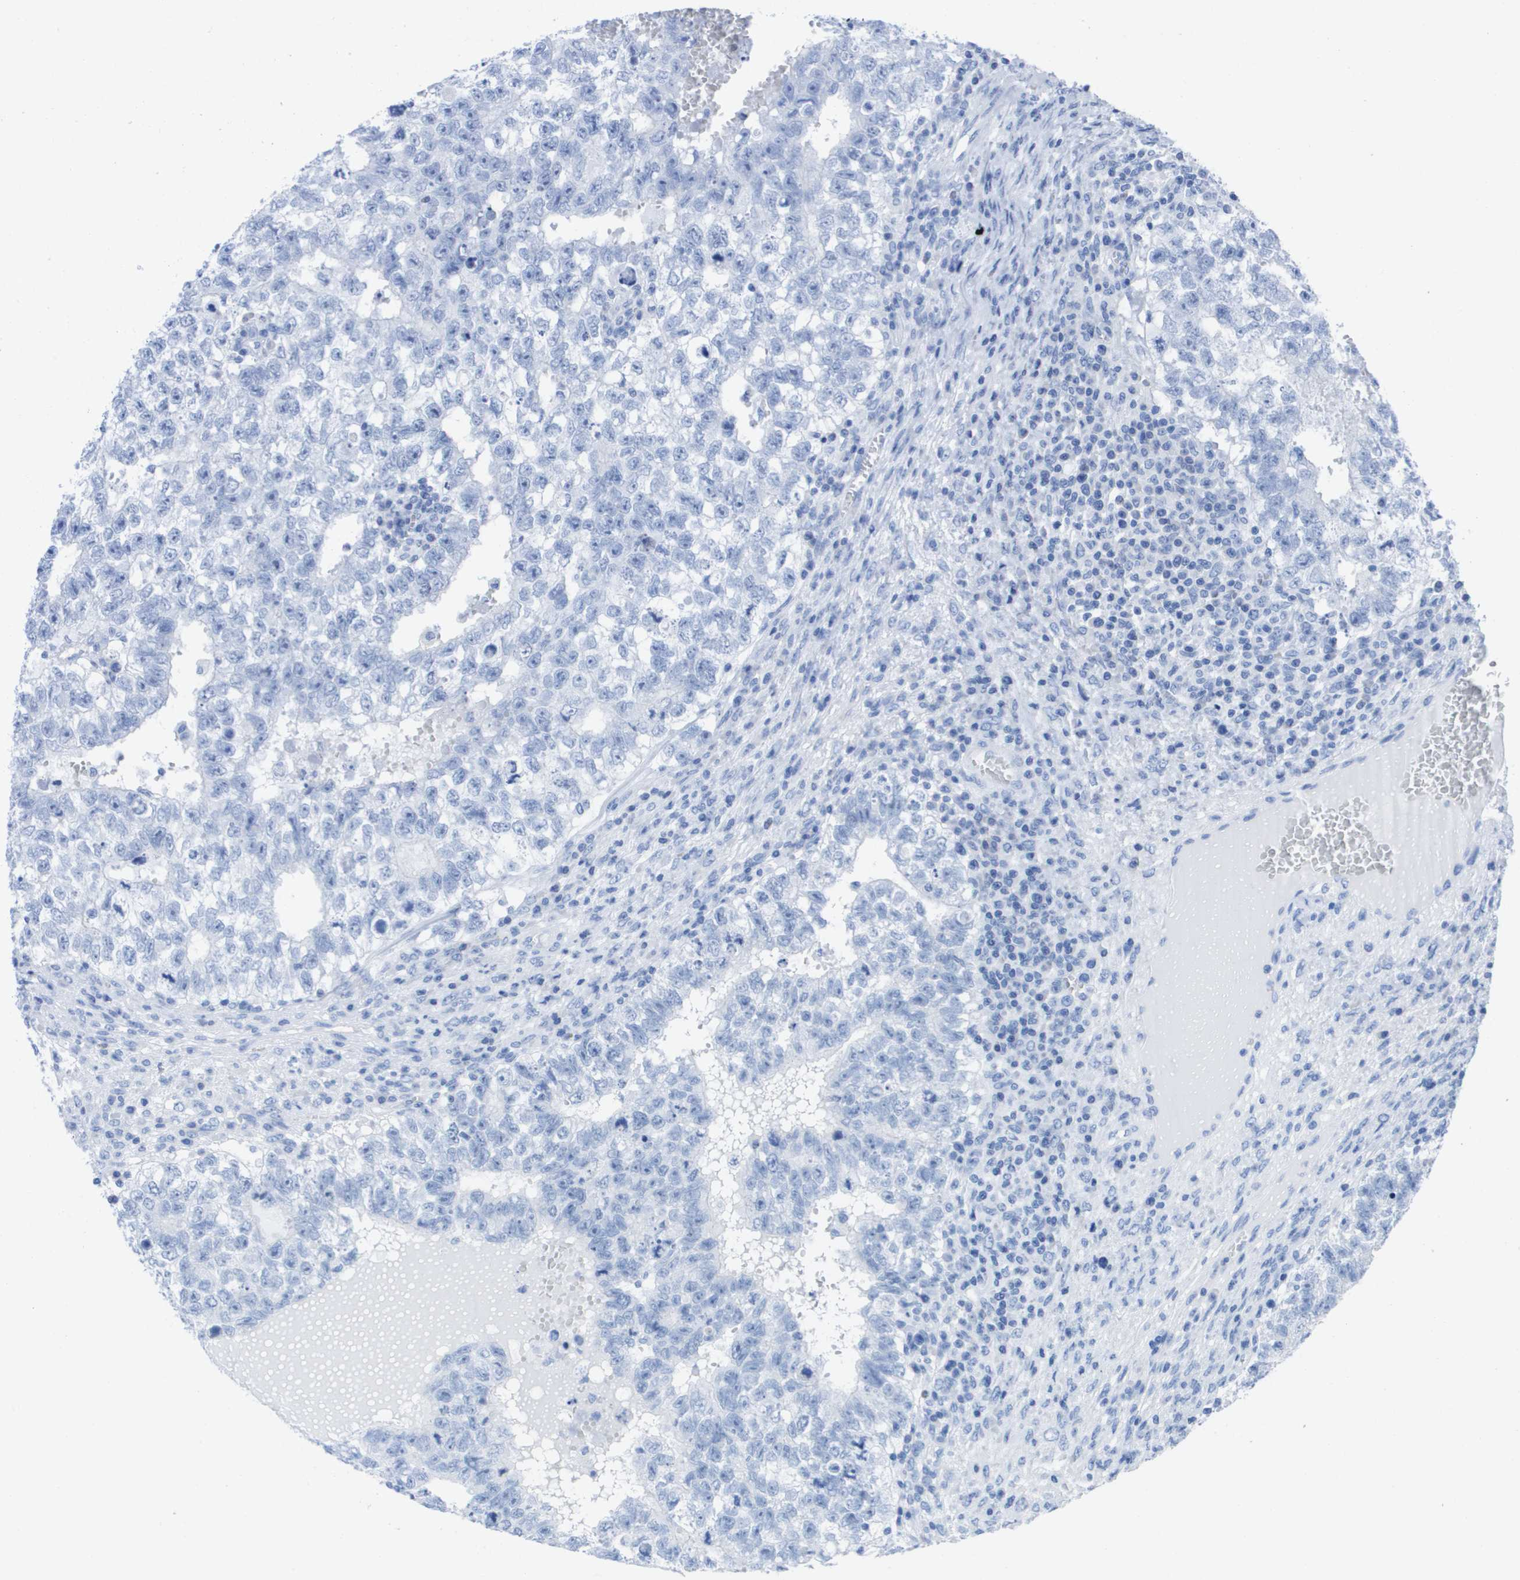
{"staining": {"intensity": "negative", "quantity": "none", "location": "none"}, "tissue": "testis cancer", "cell_type": "Tumor cells", "image_type": "cancer", "snomed": [{"axis": "morphology", "description": "Seminoma, NOS"}, {"axis": "morphology", "description": "Carcinoma, Embryonal, NOS"}, {"axis": "topography", "description": "Testis"}], "caption": "Immunohistochemistry (IHC) micrograph of testis cancer (embryonal carcinoma) stained for a protein (brown), which exhibits no staining in tumor cells. The staining is performed using DAB (3,3'-diaminobenzidine) brown chromogen with nuclei counter-stained in using hematoxylin.", "gene": "KCNA3", "patient": {"sex": "male", "age": 38}}